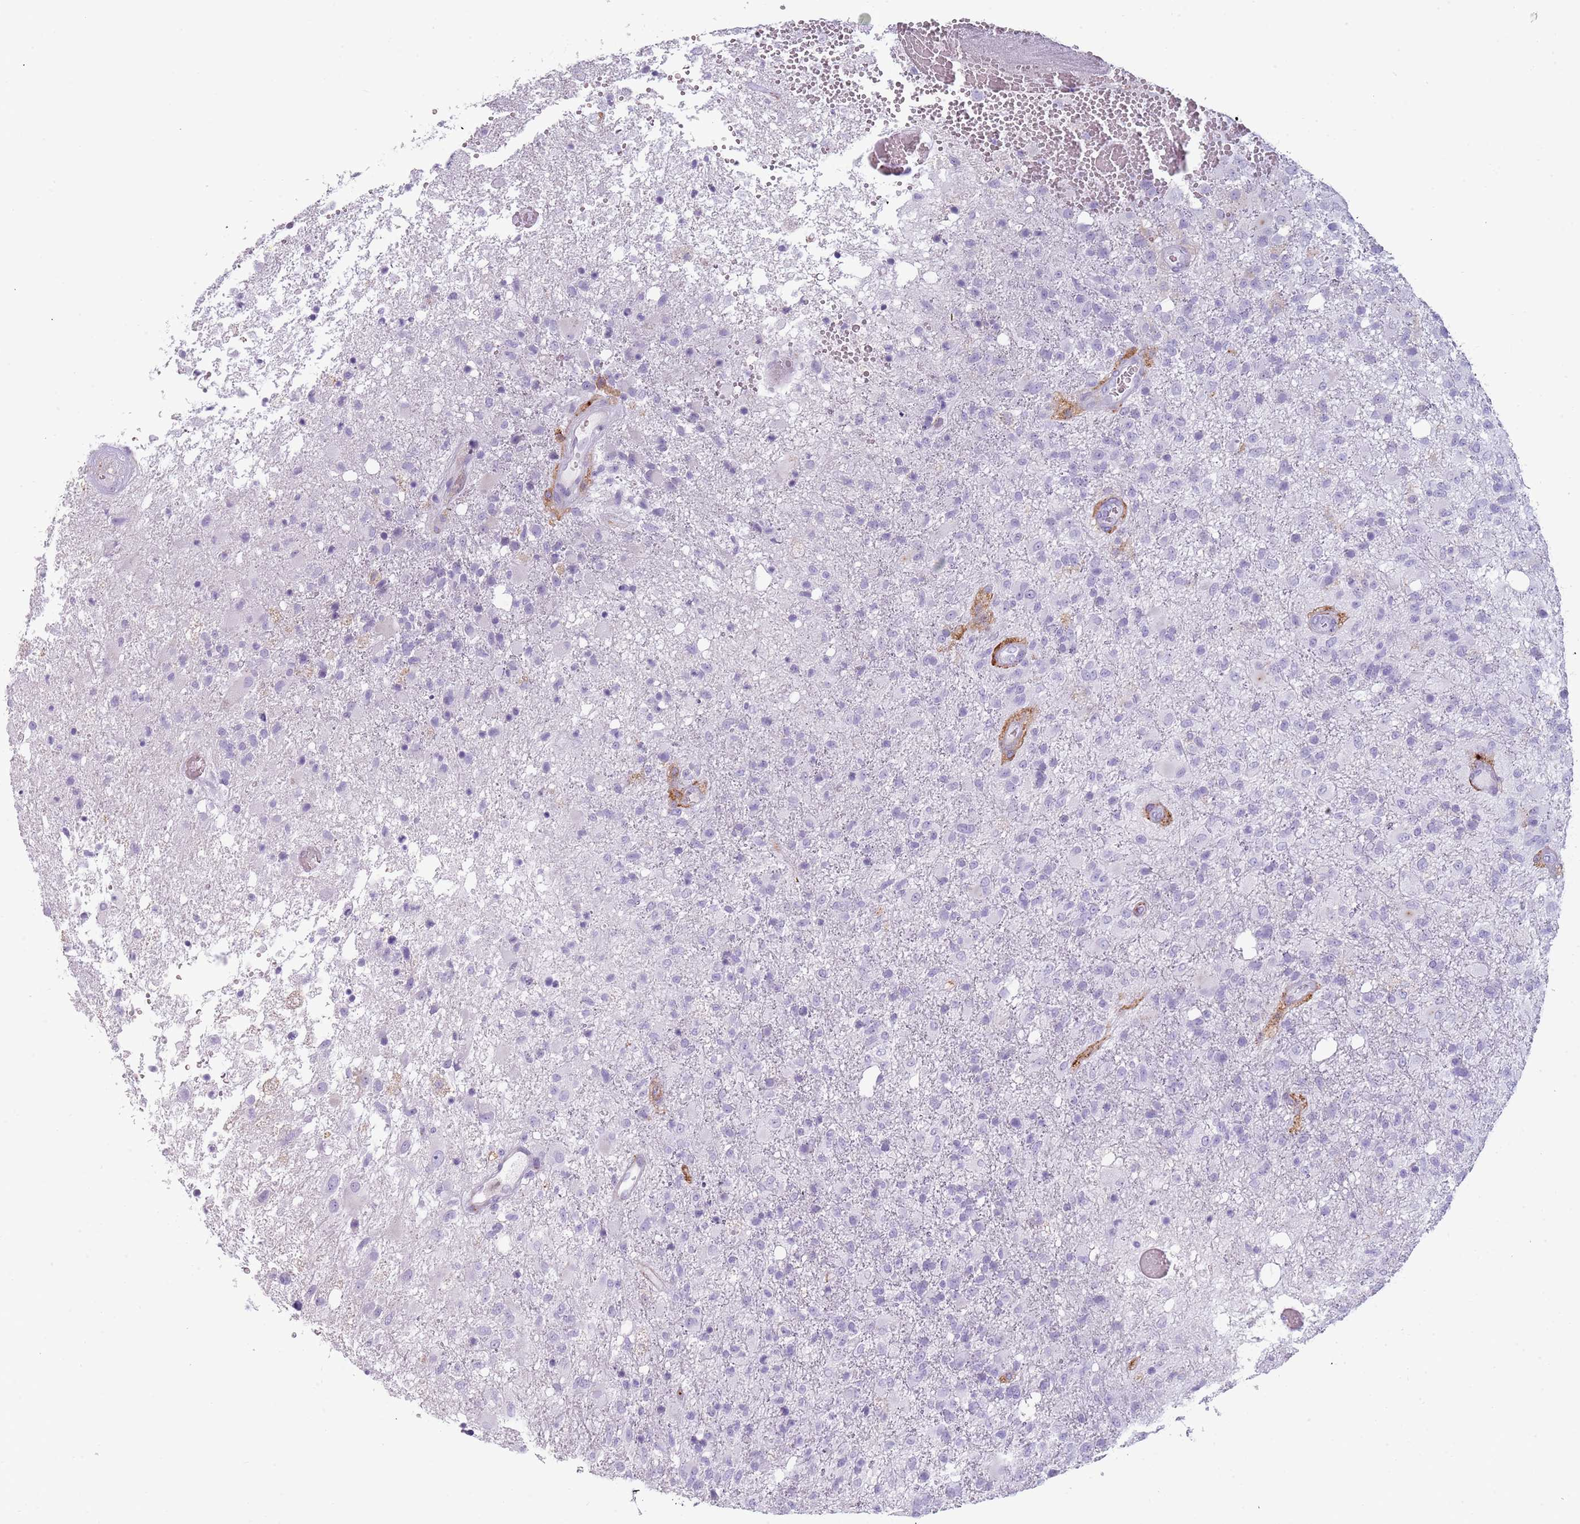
{"staining": {"intensity": "negative", "quantity": "none", "location": "none"}, "tissue": "glioma", "cell_type": "Tumor cells", "image_type": "cancer", "snomed": [{"axis": "morphology", "description": "Glioma, malignant, High grade"}, {"axis": "topography", "description": "Brain"}], "caption": "IHC image of malignant glioma (high-grade) stained for a protein (brown), which displays no expression in tumor cells.", "gene": "COLEC12", "patient": {"sex": "female", "age": 74}}